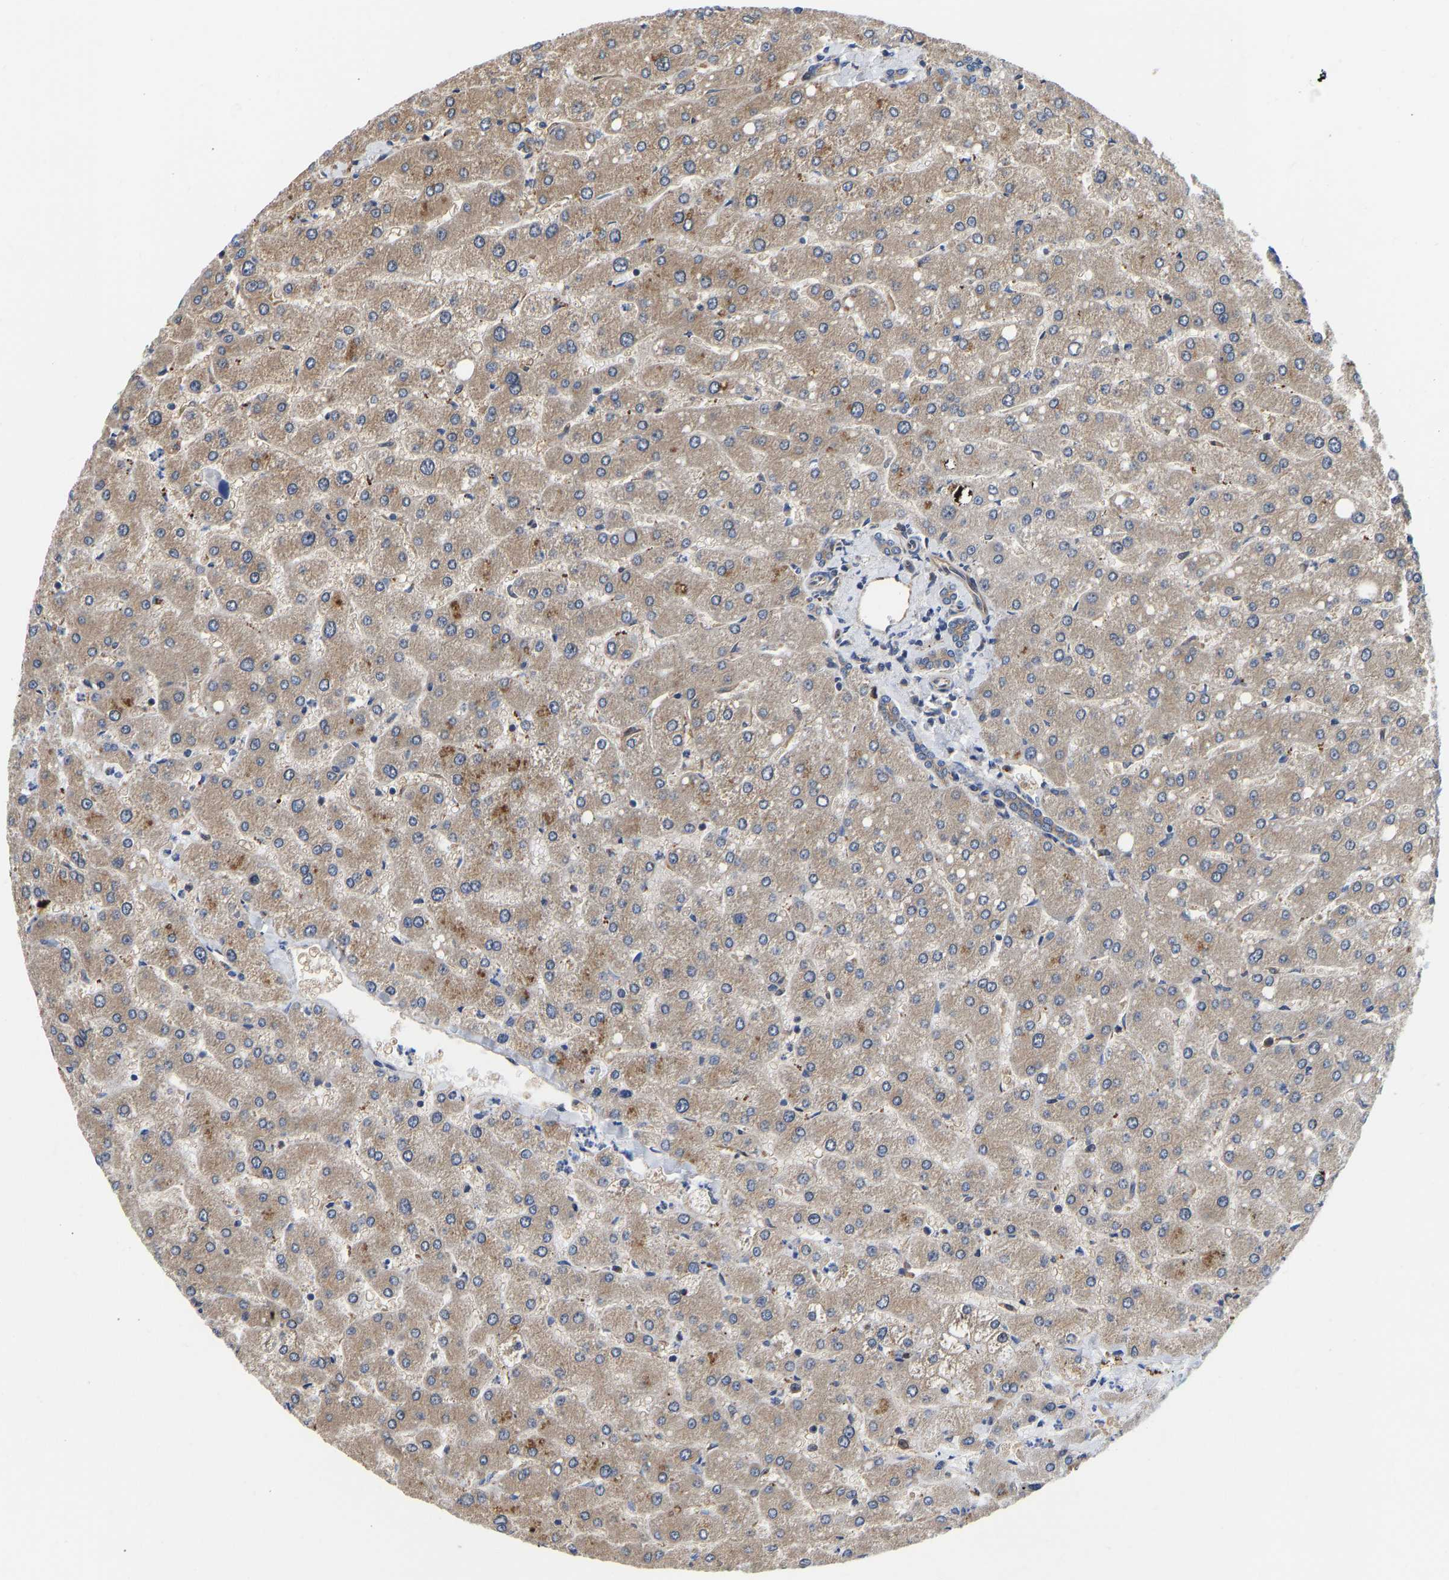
{"staining": {"intensity": "moderate", "quantity": "25%-75%", "location": "cytoplasmic/membranous"}, "tissue": "liver", "cell_type": "Cholangiocytes", "image_type": "normal", "snomed": [{"axis": "morphology", "description": "Normal tissue, NOS"}, {"axis": "topography", "description": "Liver"}], "caption": "Immunohistochemical staining of benign liver shows medium levels of moderate cytoplasmic/membranous staining in approximately 25%-75% of cholangiocytes. (IHC, brightfield microscopy, high magnification).", "gene": "FLNB", "patient": {"sex": "male", "age": 55}}